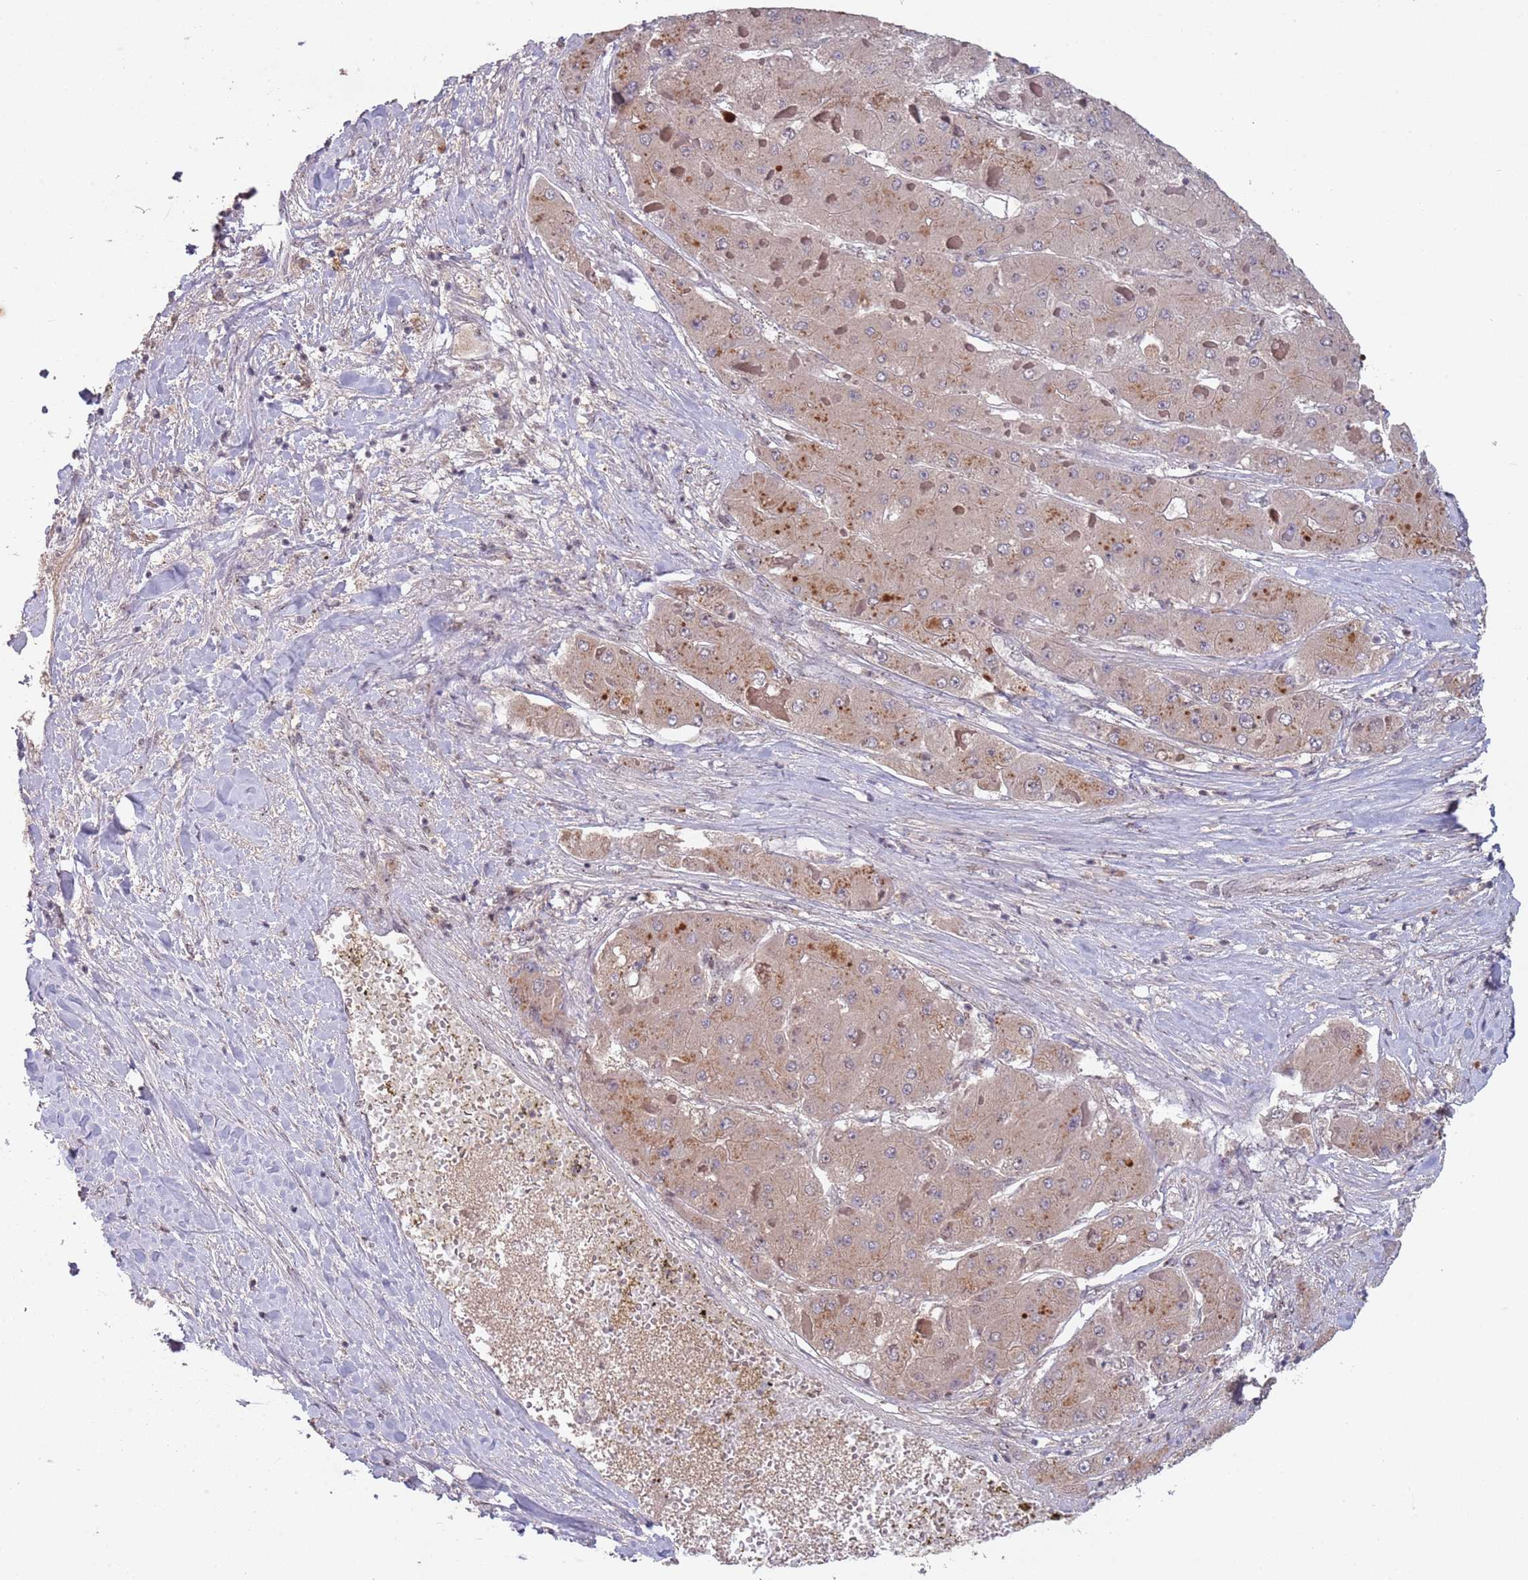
{"staining": {"intensity": "weak", "quantity": ">75%", "location": "cytoplasmic/membranous"}, "tissue": "liver cancer", "cell_type": "Tumor cells", "image_type": "cancer", "snomed": [{"axis": "morphology", "description": "Carcinoma, Hepatocellular, NOS"}, {"axis": "topography", "description": "Liver"}], "caption": "Immunohistochemistry photomicrograph of liver cancer stained for a protein (brown), which exhibits low levels of weak cytoplasmic/membranous positivity in approximately >75% of tumor cells.", "gene": "CIZ1", "patient": {"sex": "female", "age": 73}}